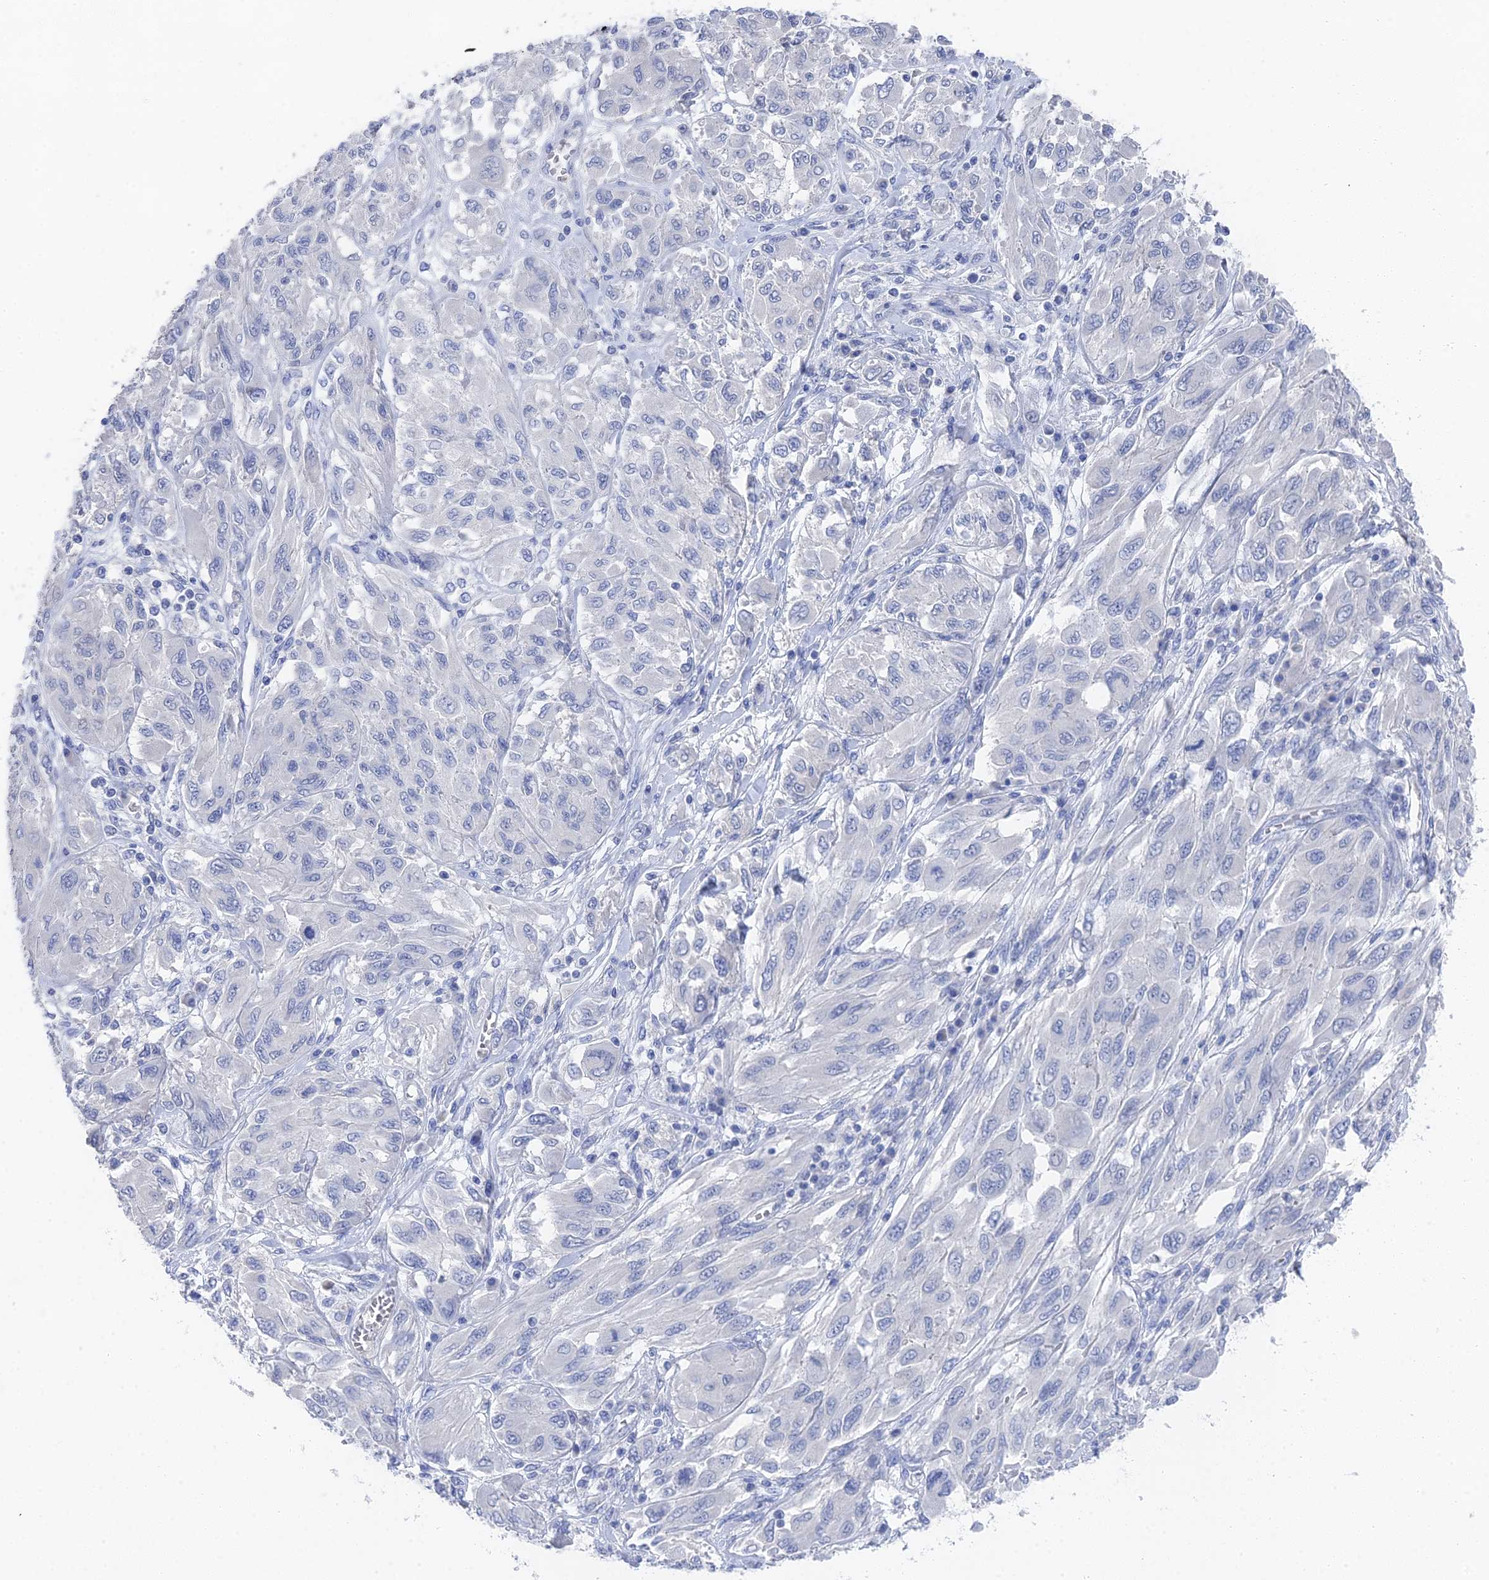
{"staining": {"intensity": "negative", "quantity": "none", "location": "none"}, "tissue": "melanoma", "cell_type": "Tumor cells", "image_type": "cancer", "snomed": [{"axis": "morphology", "description": "Malignant melanoma, NOS"}, {"axis": "topography", "description": "Skin"}], "caption": "Melanoma was stained to show a protein in brown. There is no significant staining in tumor cells.", "gene": "GFAP", "patient": {"sex": "female", "age": 91}}